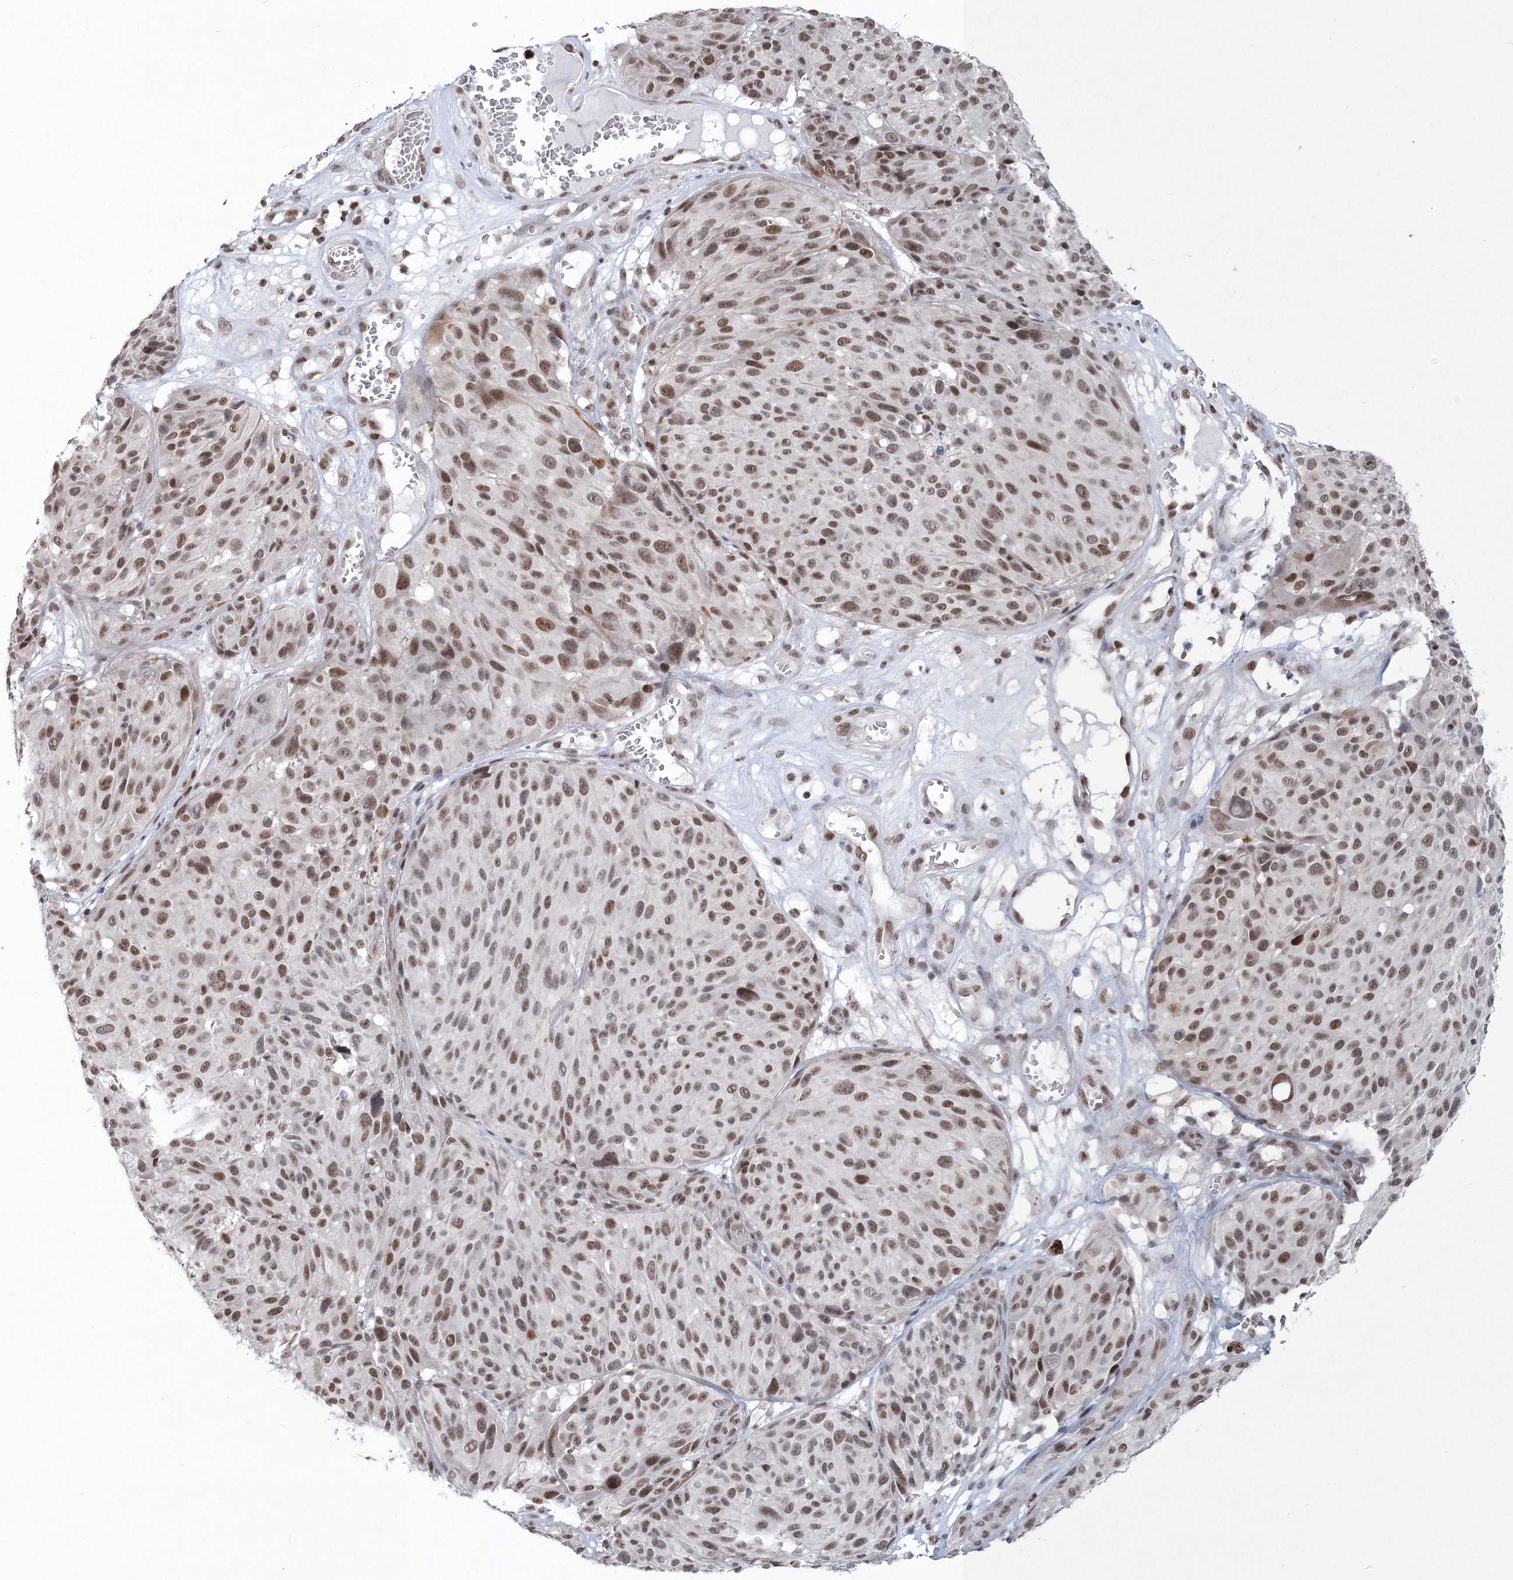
{"staining": {"intensity": "moderate", "quantity": ">75%", "location": "nuclear"}, "tissue": "melanoma", "cell_type": "Tumor cells", "image_type": "cancer", "snomed": [{"axis": "morphology", "description": "Malignant melanoma, NOS"}, {"axis": "topography", "description": "Skin"}], "caption": "Protein positivity by immunohistochemistry displays moderate nuclear staining in approximately >75% of tumor cells in melanoma. The protein of interest is shown in brown color, while the nuclei are stained blue.", "gene": "PDS5A", "patient": {"sex": "male", "age": 83}}